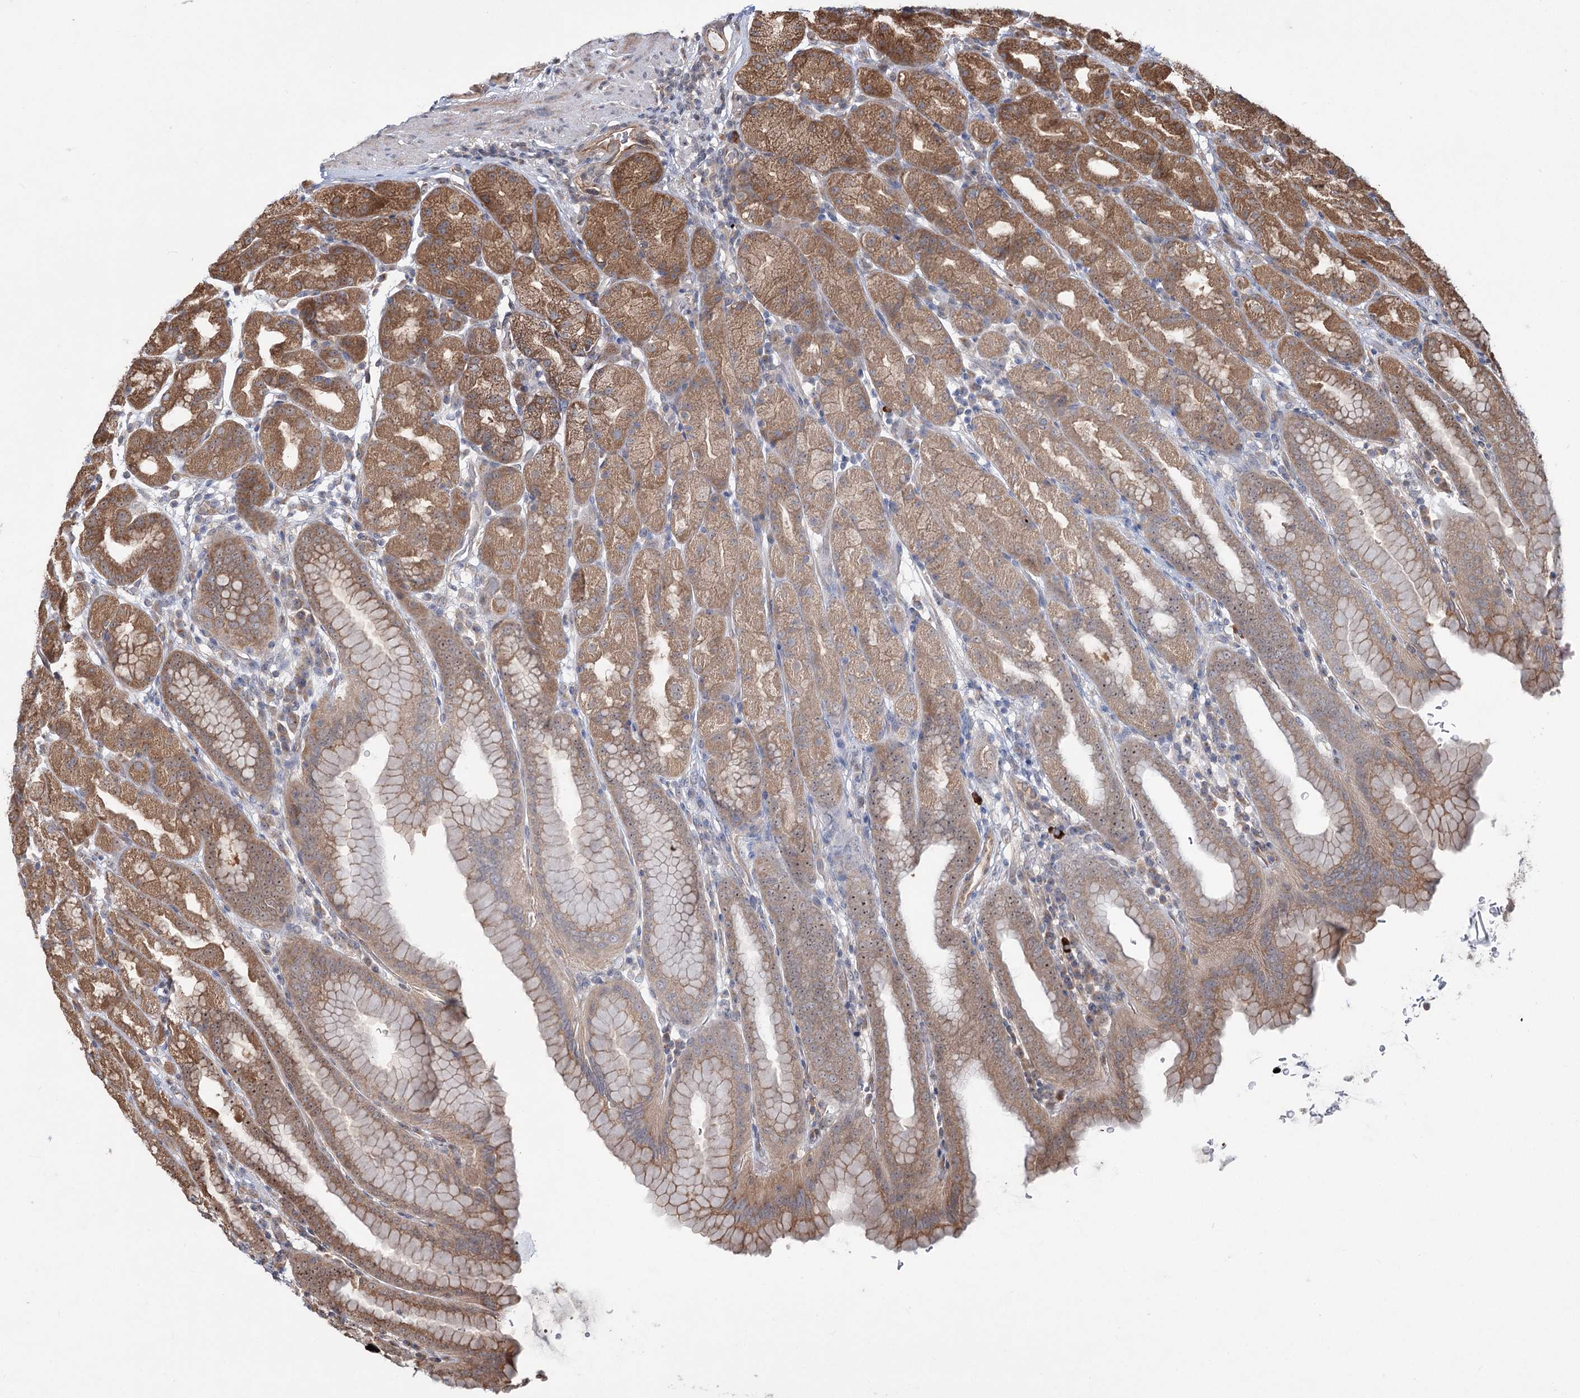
{"staining": {"intensity": "moderate", "quantity": ">75%", "location": "cytoplasmic/membranous,nuclear"}, "tissue": "stomach", "cell_type": "Glandular cells", "image_type": "normal", "snomed": [{"axis": "morphology", "description": "Normal tissue, NOS"}, {"axis": "topography", "description": "Stomach, upper"}], "caption": "Moderate cytoplasmic/membranous,nuclear protein positivity is appreciated in about >75% of glandular cells in stomach.", "gene": "SERINC5", "patient": {"sex": "male", "age": 68}}